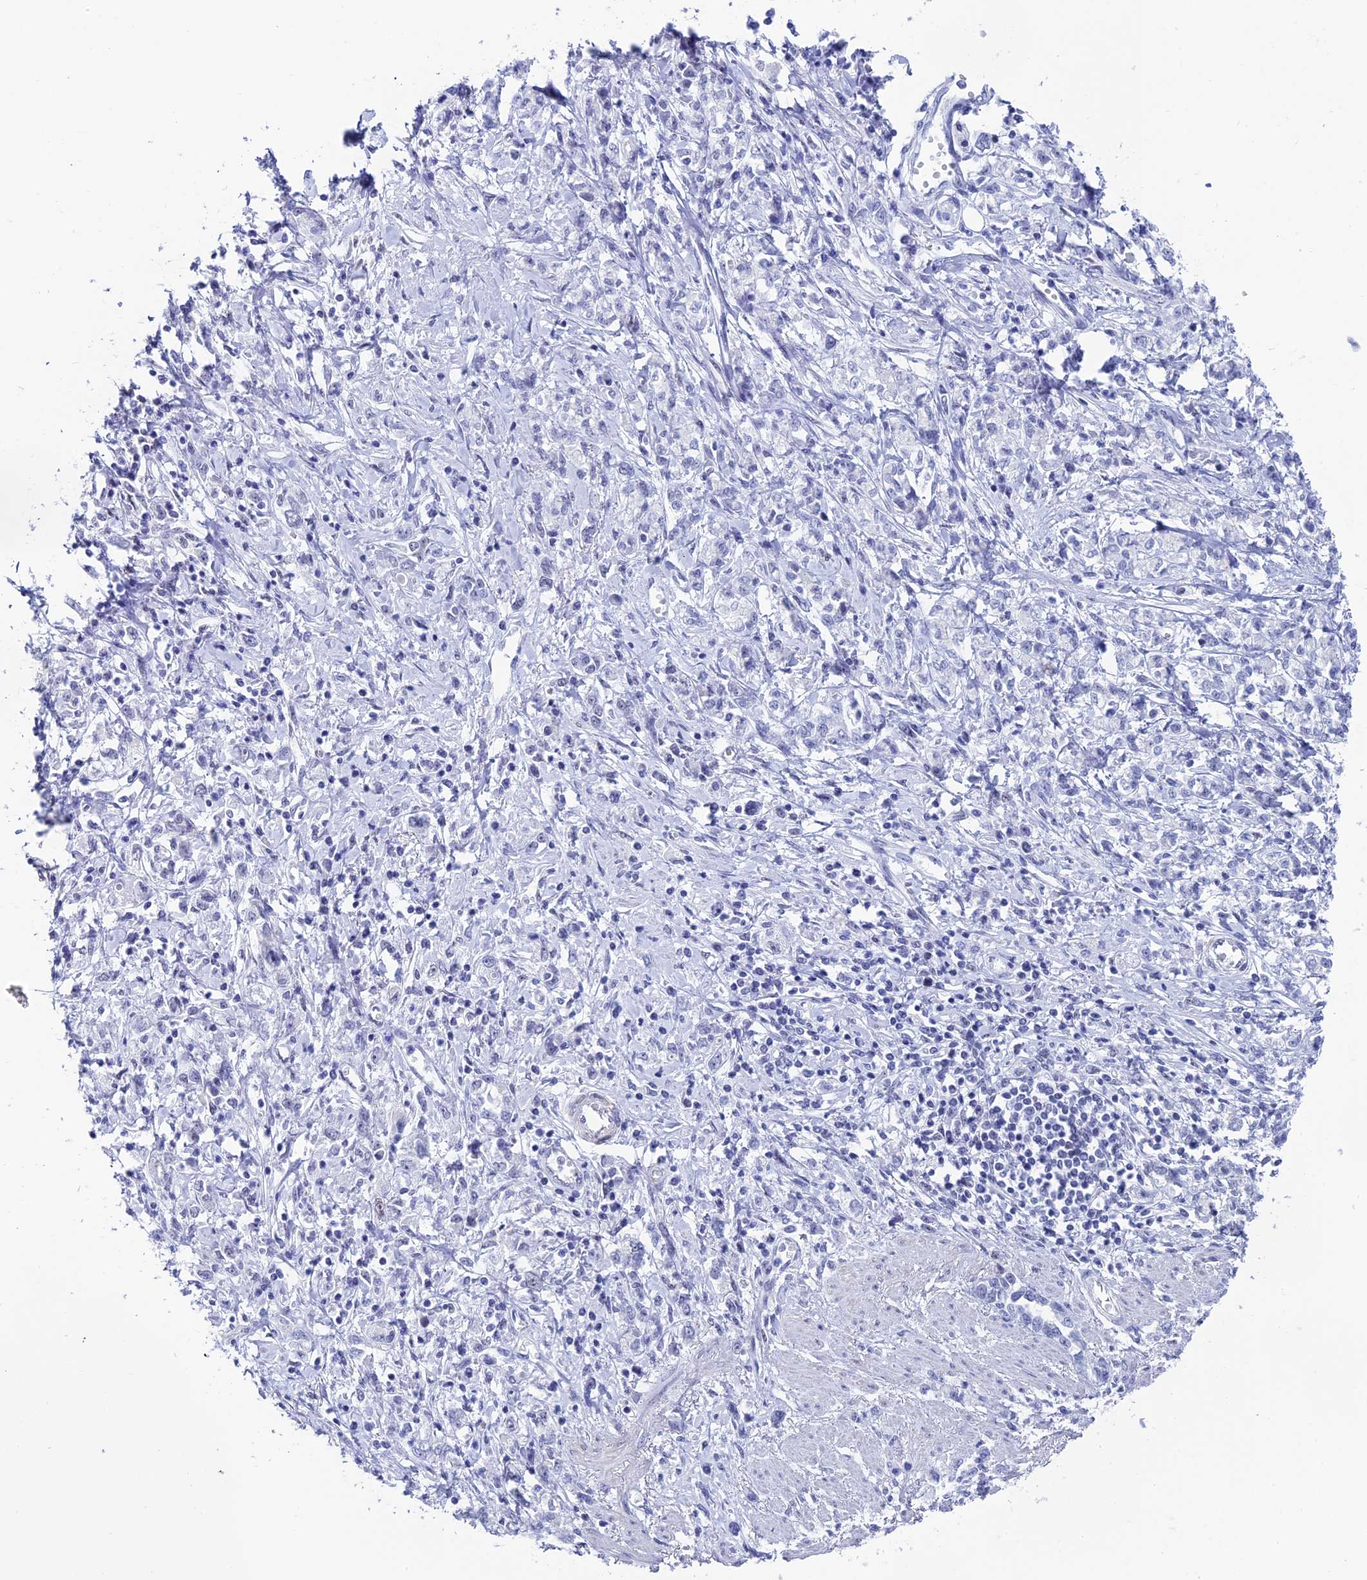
{"staining": {"intensity": "negative", "quantity": "none", "location": "none"}, "tissue": "stomach cancer", "cell_type": "Tumor cells", "image_type": "cancer", "snomed": [{"axis": "morphology", "description": "Adenocarcinoma, NOS"}, {"axis": "topography", "description": "Stomach"}], "caption": "Tumor cells show no significant expression in stomach cancer (adenocarcinoma). The staining was performed using DAB (3,3'-diaminobenzidine) to visualize the protein expression in brown, while the nuclei were stained in blue with hematoxylin (Magnification: 20x).", "gene": "CD2BP2", "patient": {"sex": "female", "age": 76}}